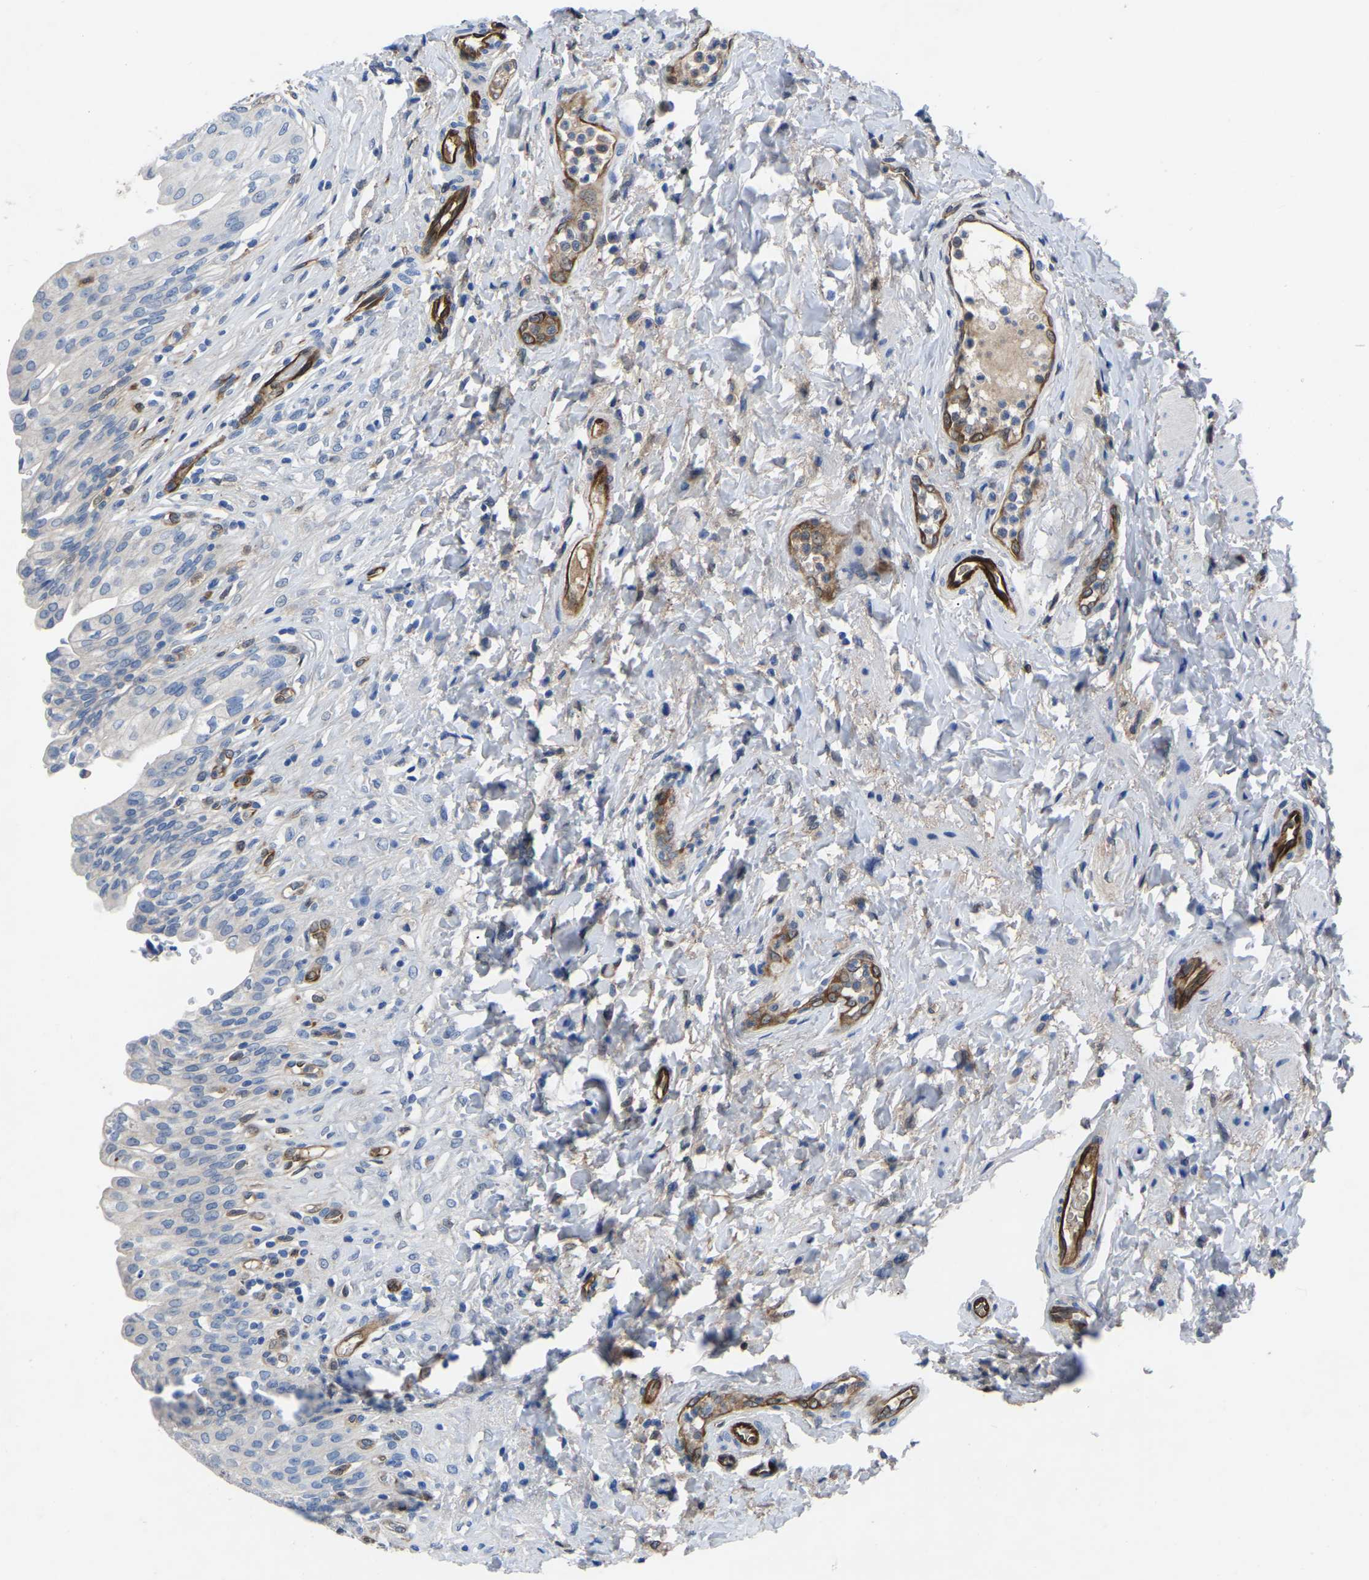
{"staining": {"intensity": "moderate", "quantity": "<25%", "location": "cytoplasmic/membranous"}, "tissue": "urinary bladder", "cell_type": "Urothelial cells", "image_type": "normal", "snomed": [{"axis": "morphology", "description": "Urothelial carcinoma, High grade"}, {"axis": "topography", "description": "Urinary bladder"}], "caption": "Brown immunohistochemical staining in benign urinary bladder displays moderate cytoplasmic/membranous positivity in approximately <25% of urothelial cells. (DAB (3,3'-diaminobenzidine) IHC with brightfield microscopy, high magnification).", "gene": "ATG2B", "patient": {"sex": "male", "age": 46}}